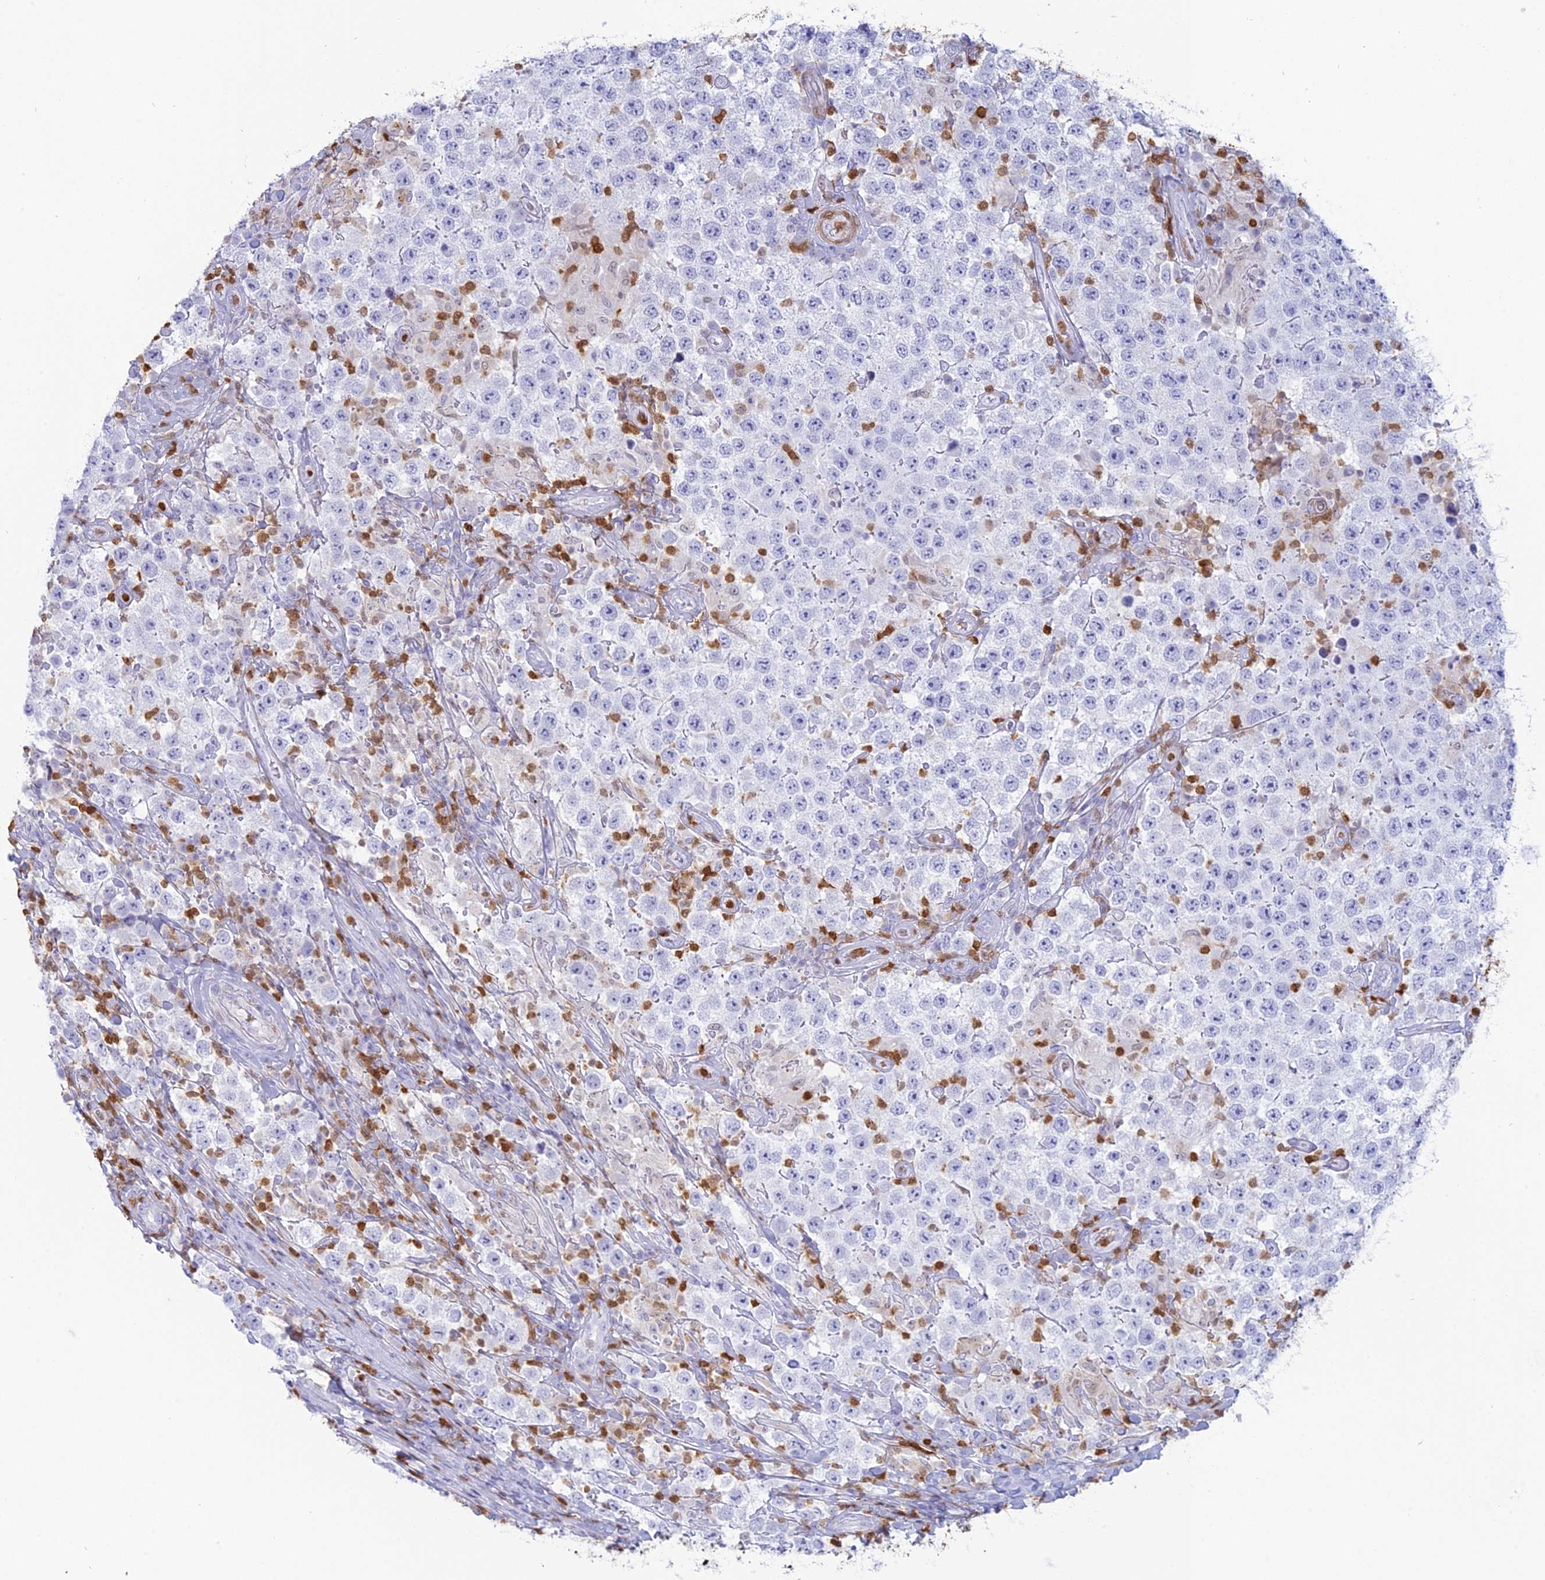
{"staining": {"intensity": "negative", "quantity": "none", "location": "none"}, "tissue": "testis cancer", "cell_type": "Tumor cells", "image_type": "cancer", "snomed": [{"axis": "morphology", "description": "Normal tissue, NOS"}, {"axis": "morphology", "description": "Urothelial carcinoma, High grade"}, {"axis": "morphology", "description": "Seminoma, NOS"}, {"axis": "morphology", "description": "Carcinoma, Embryonal, NOS"}, {"axis": "topography", "description": "Urinary bladder"}, {"axis": "topography", "description": "Testis"}], "caption": "Photomicrograph shows no significant protein expression in tumor cells of testis embryonal carcinoma.", "gene": "PGBD4", "patient": {"sex": "male", "age": 41}}